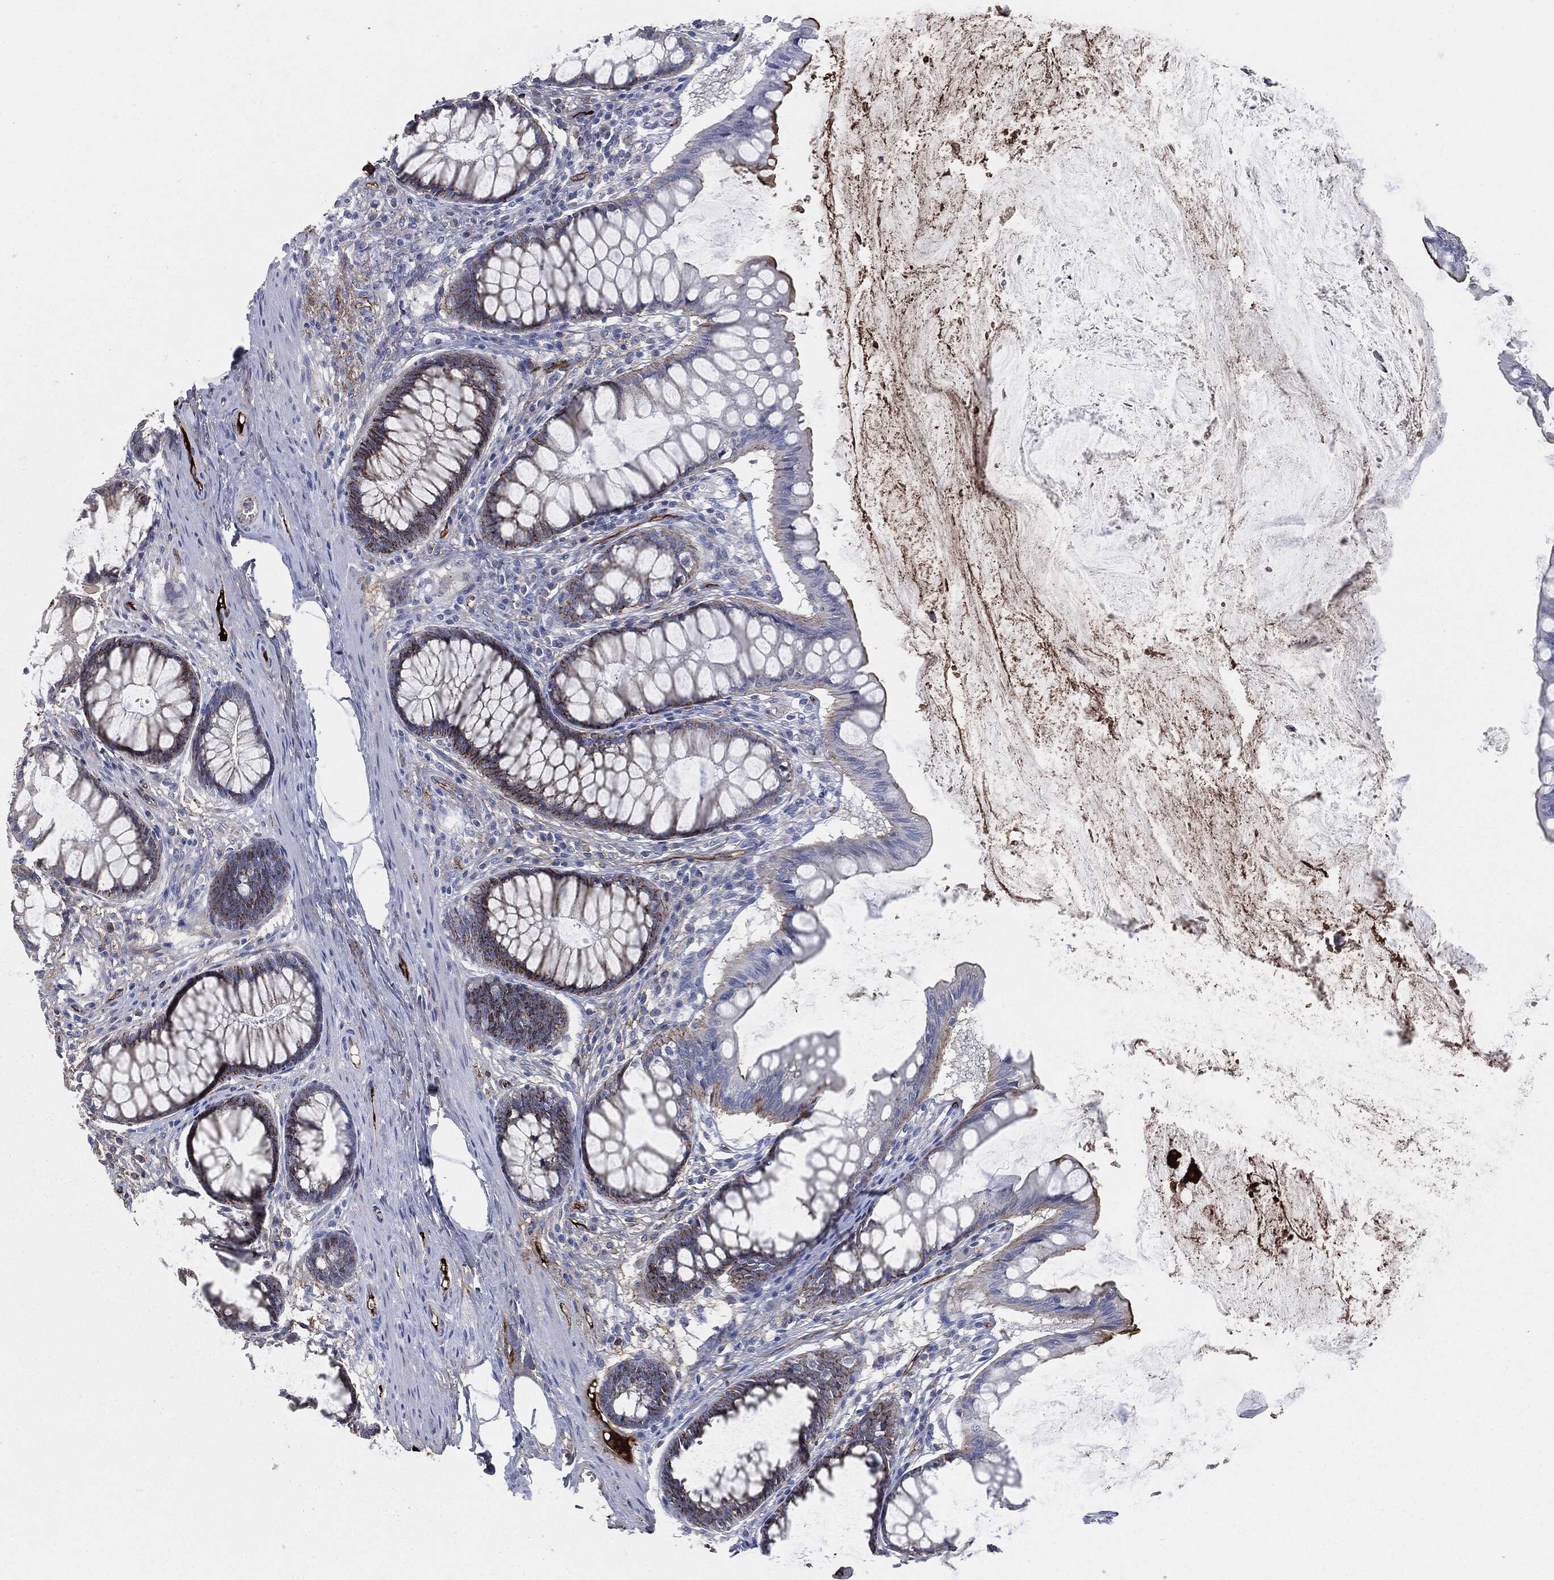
{"staining": {"intensity": "strong", "quantity": ">75%", "location": "cytoplasmic/membranous"}, "tissue": "colon", "cell_type": "Endothelial cells", "image_type": "normal", "snomed": [{"axis": "morphology", "description": "Normal tissue, NOS"}, {"axis": "topography", "description": "Colon"}], "caption": "IHC photomicrograph of normal colon: colon stained using IHC demonstrates high levels of strong protein expression localized specifically in the cytoplasmic/membranous of endothelial cells, appearing as a cytoplasmic/membranous brown color.", "gene": "APOB", "patient": {"sex": "female", "age": 65}}